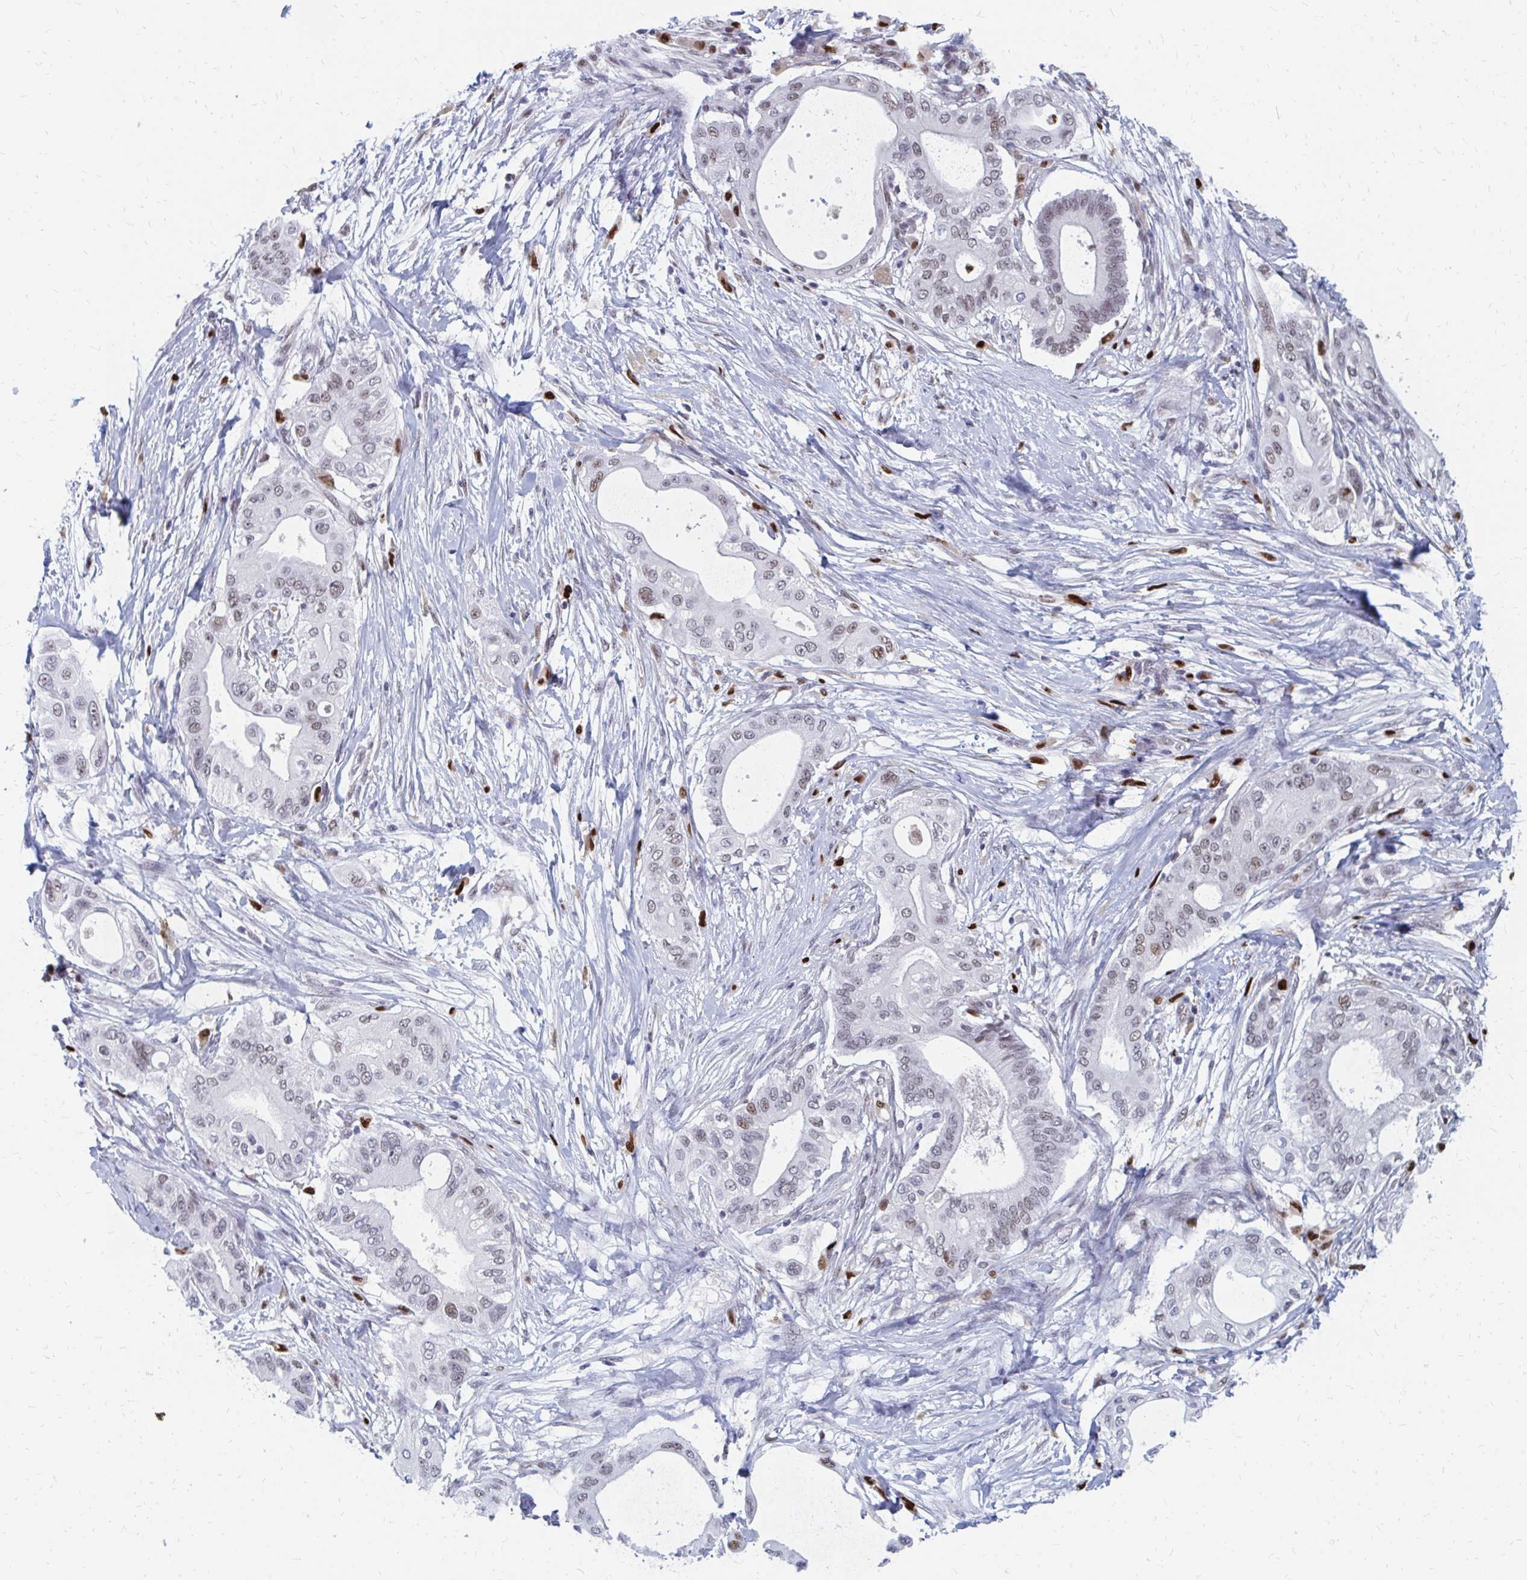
{"staining": {"intensity": "weak", "quantity": "25%-75%", "location": "nuclear"}, "tissue": "pancreatic cancer", "cell_type": "Tumor cells", "image_type": "cancer", "snomed": [{"axis": "morphology", "description": "Adenocarcinoma, NOS"}, {"axis": "topography", "description": "Pancreas"}], "caption": "The histopathology image displays a brown stain indicating the presence of a protein in the nuclear of tumor cells in pancreatic cancer (adenocarcinoma).", "gene": "PLK3", "patient": {"sex": "male", "age": 68}}